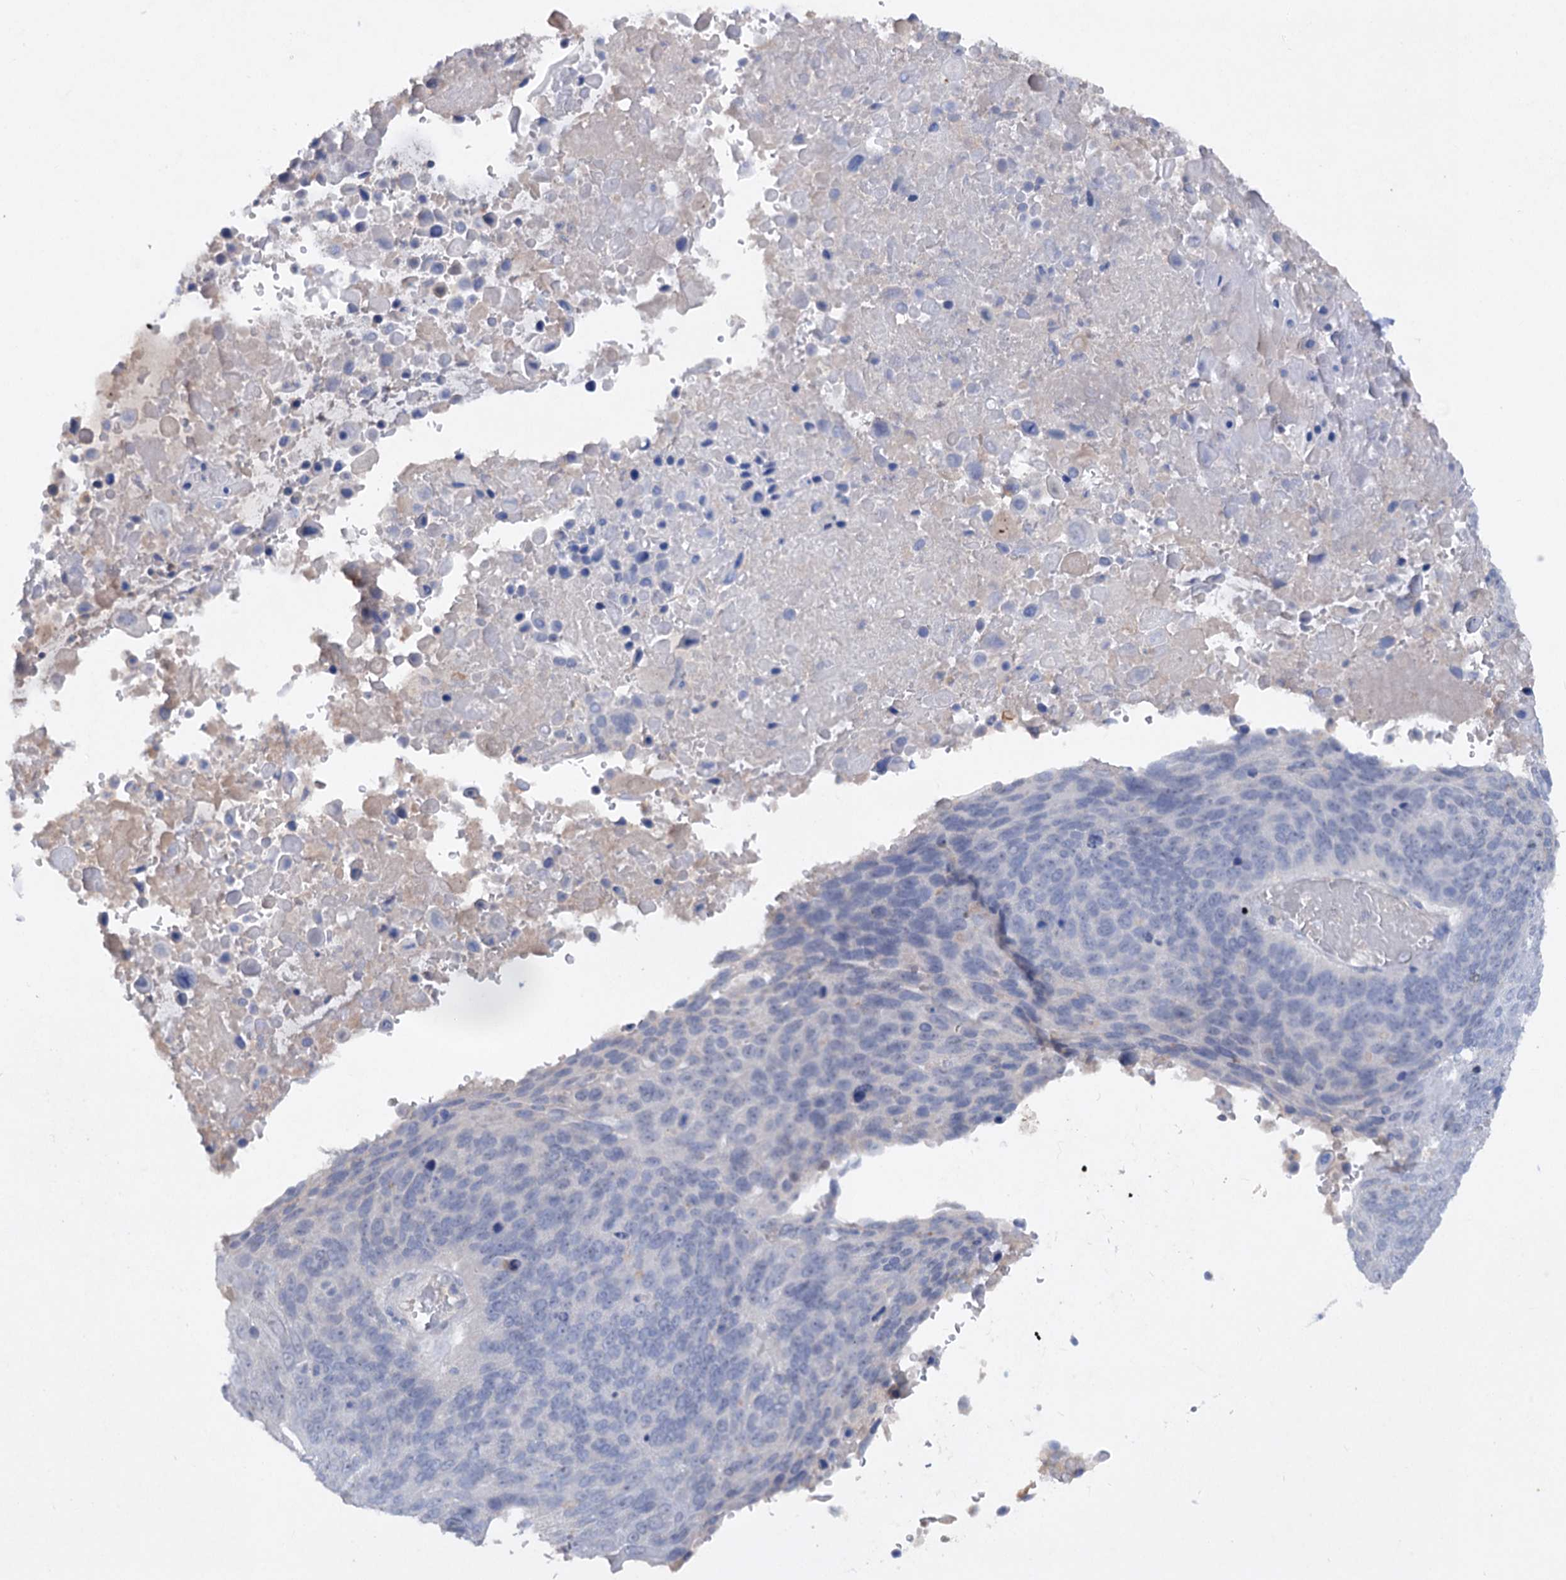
{"staining": {"intensity": "negative", "quantity": "none", "location": "none"}, "tissue": "lung cancer", "cell_type": "Tumor cells", "image_type": "cancer", "snomed": [{"axis": "morphology", "description": "Squamous cell carcinoma, NOS"}, {"axis": "topography", "description": "Lung"}], "caption": "Tumor cells show no significant staining in lung squamous cell carcinoma.", "gene": "ATP4A", "patient": {"sex": "male", "age": 66}}